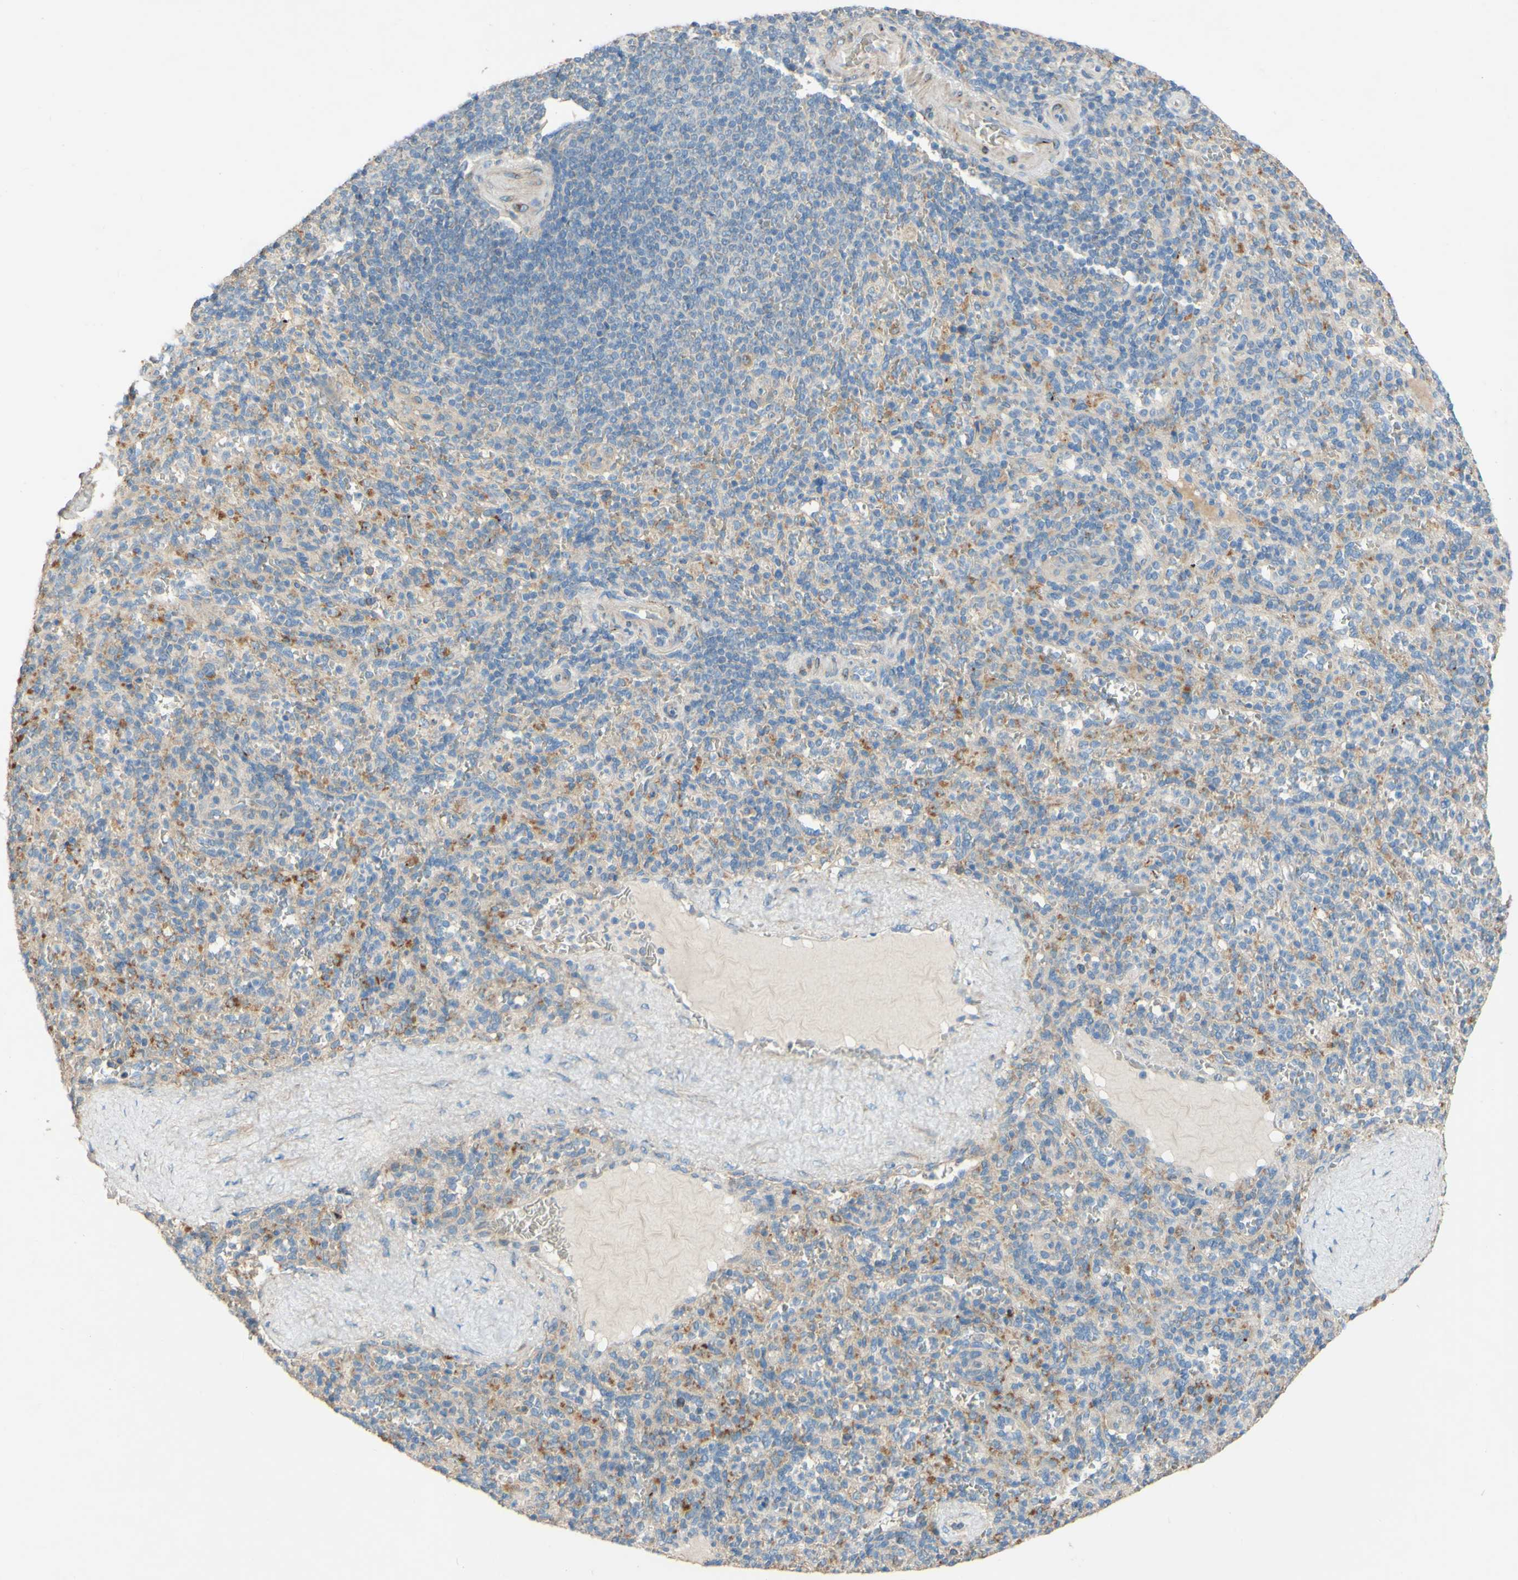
{"staining": {"intensity": "moderate", "quantity": "<25%", "location": "cytoplasmic/membranous"}, "tissue": "spleen", "cell_type": "Cells in red pulp", "image_type": "normal", "snomed": [{"axis": "morphology", "description": "Normal tissue, NOS"}, {"axis": "topography", "description": "Spleen"}], "caption": "Immunohistochemical staining of unremarkable human spleen demonstrates moderate cytoplasmic/membranous protein positivity in about <25% of cells in red pulp.", "gene": "DKK3", "patient": {"sex": "male", "age": 36}}